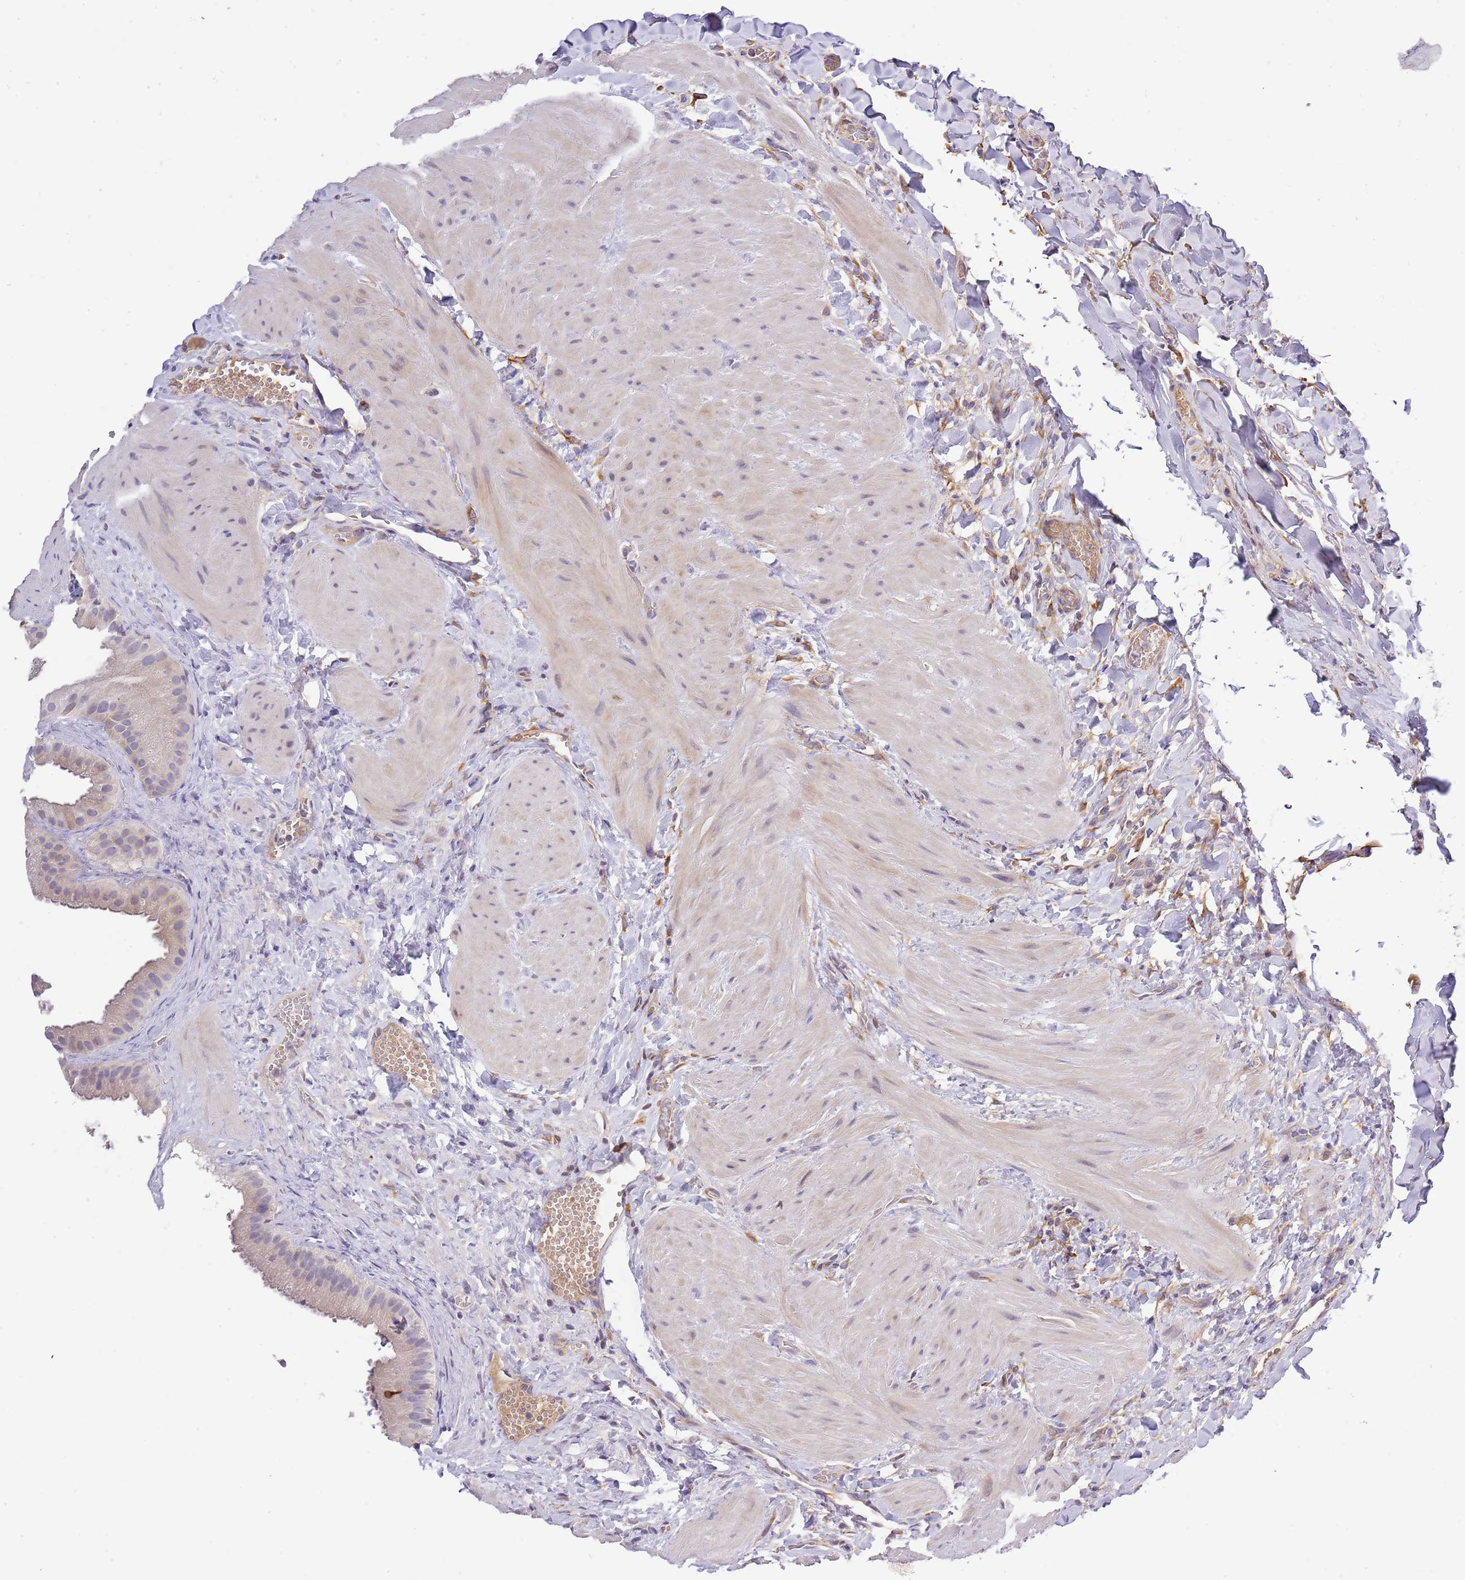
{"staining": {"intensity": "negative", "quantity": "none", "location": "none"}, "tissue": "gallbladder", "cell_type": "Glandular cells", "image_type": "normal", "snomed": [{"axis": "morphology", "description": "Normal tissue, NOS"}, {"axis": "topography", "description": "Gallbladder"}], "caption": "Image shows no protein staining in glandular cells of normal gallbladder.", "gene": "RFK", "patient": {"sex": "male", "age": 55}}